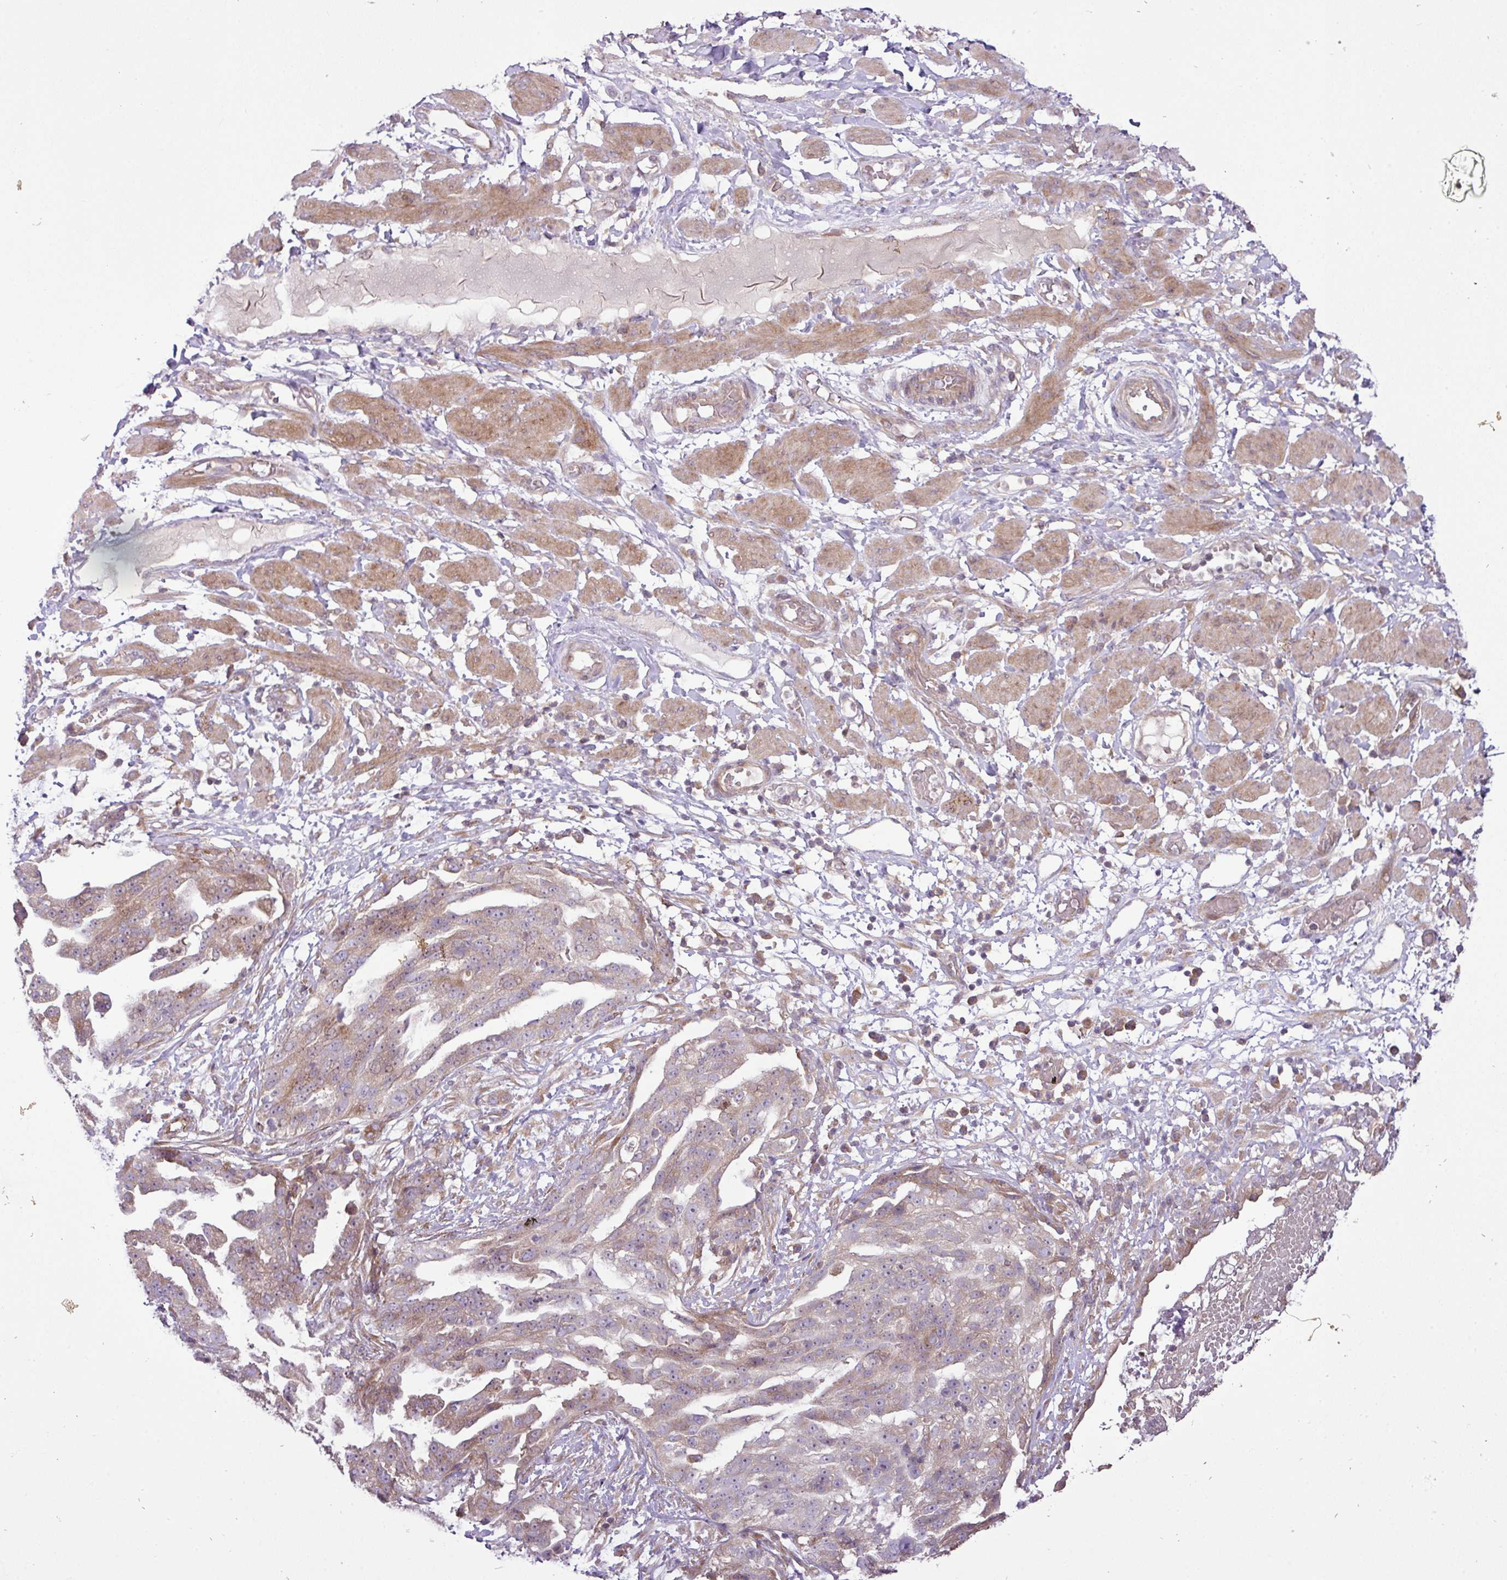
{"staining": {"intensity": "weak", "quantity": "25%-75%", "location": "cytoplasmic/membranous"}, "tissue": "ovarian cancer", "cell_type": "Tumor cells", "image_type": "cancer", "snomed": [{"axis": "morphology", "description": "Cystadenocarcinoma, serous, NOS"}, {"axis": "topography", "description": "Ovary"}], "caption": "Brown immunohistochemical staining in human ovarian cancer (serous cystadenocarcinoma) displays weak cytoplasmic/membranous expression in approximately 25%-75% of tumor cells.", "gene": "COX18", "patient": {"sex": "female", "age": 58}}